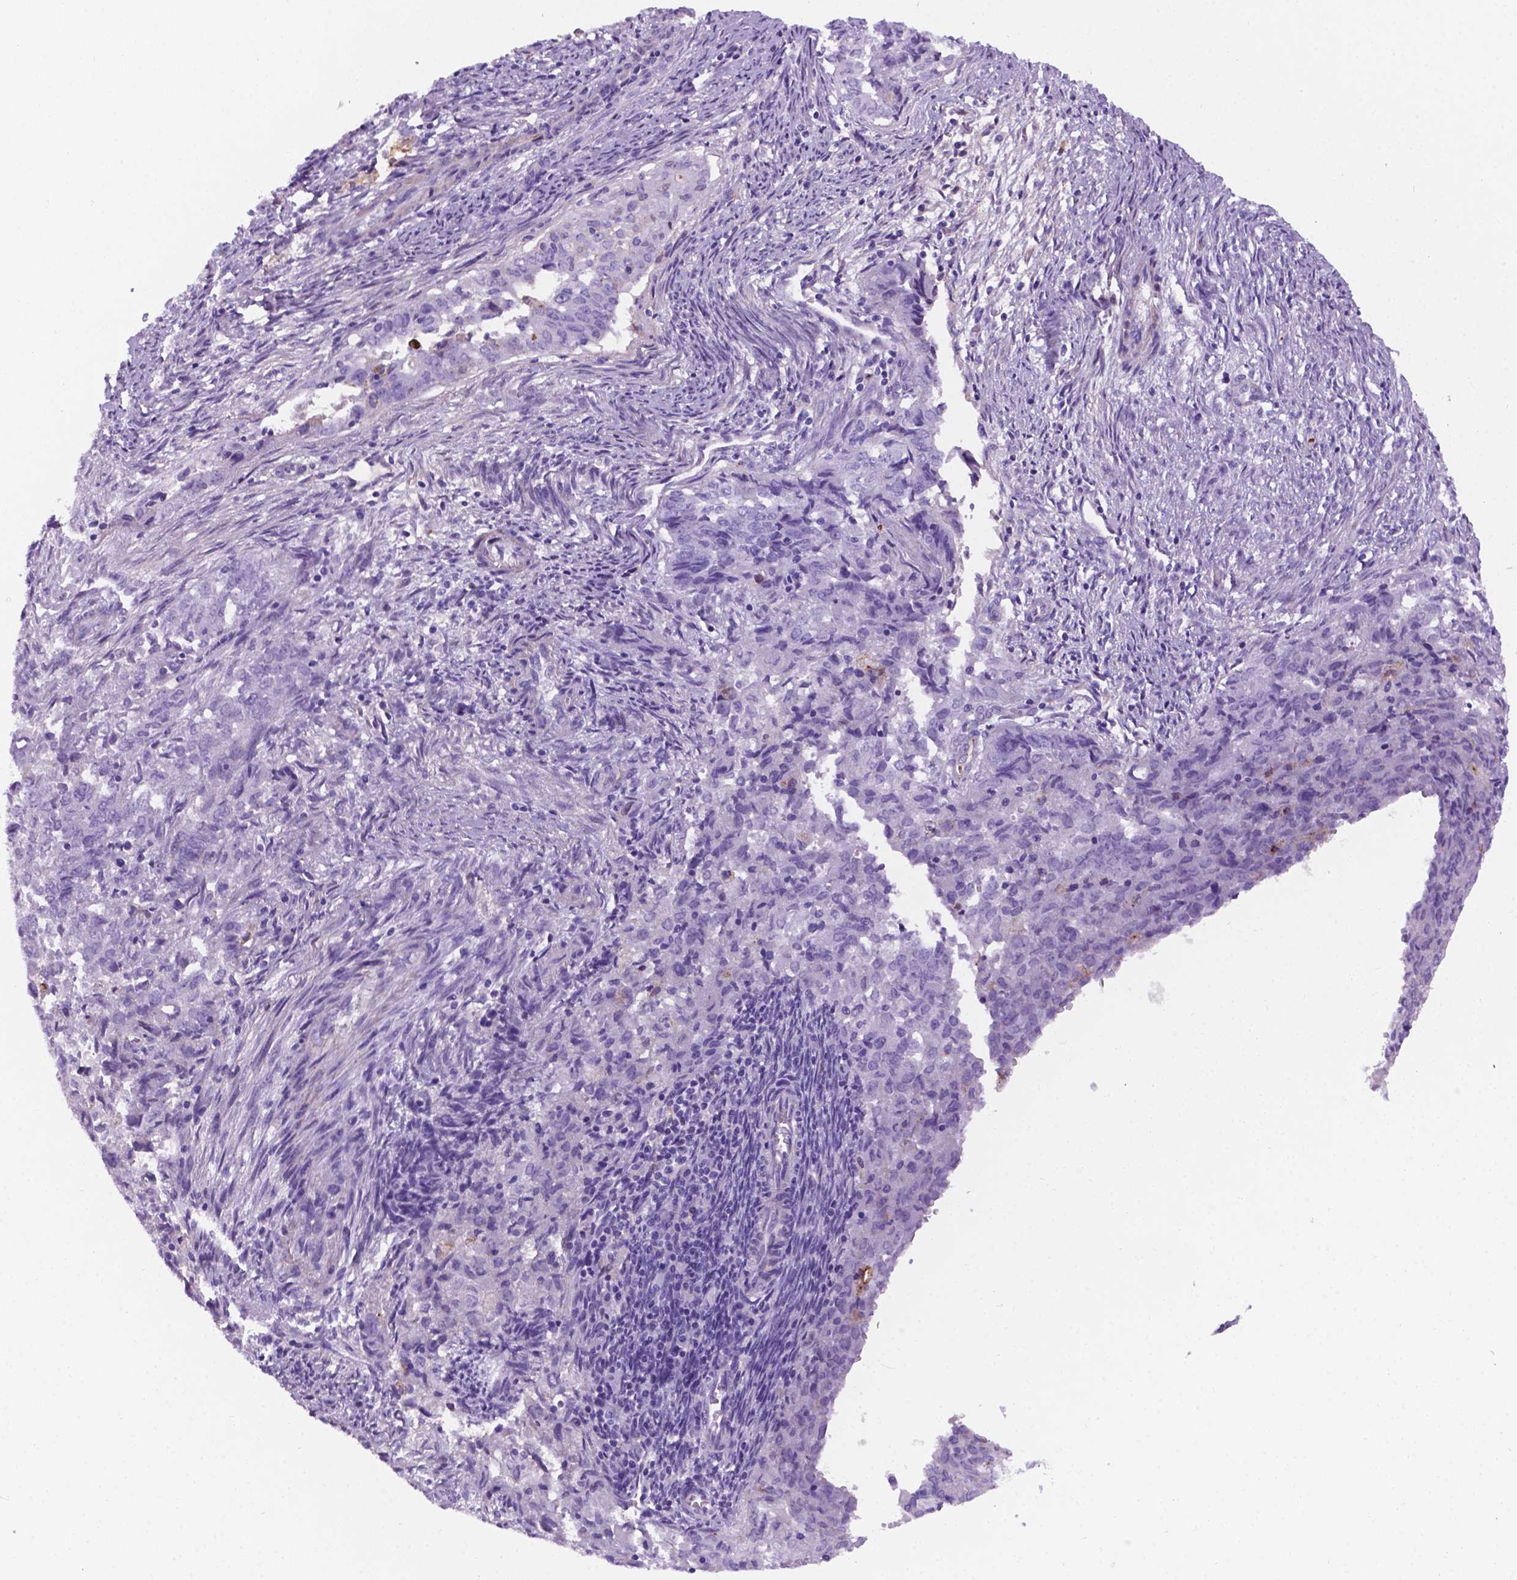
{"staining": {"intensity": "negative", "quantity": "none", "location": "none"}, "tissue": "endometrial cancer", "cell_type": "Tumor cells", "image_type": "cancer", "snomed": [{"axis": "morphology", "description": "Adenocarcinoma, NOS"}, {"axis": "topography", "description": "Endometrium"}], "caption": "DAB (3,3'-diaminobenzidine) immunohistochemical staining of adenocarcinoma (endometrial) shows no significant expression in tumor cells.", "gene": "APOE", "patient": {"sex": "female", "age": 72}}